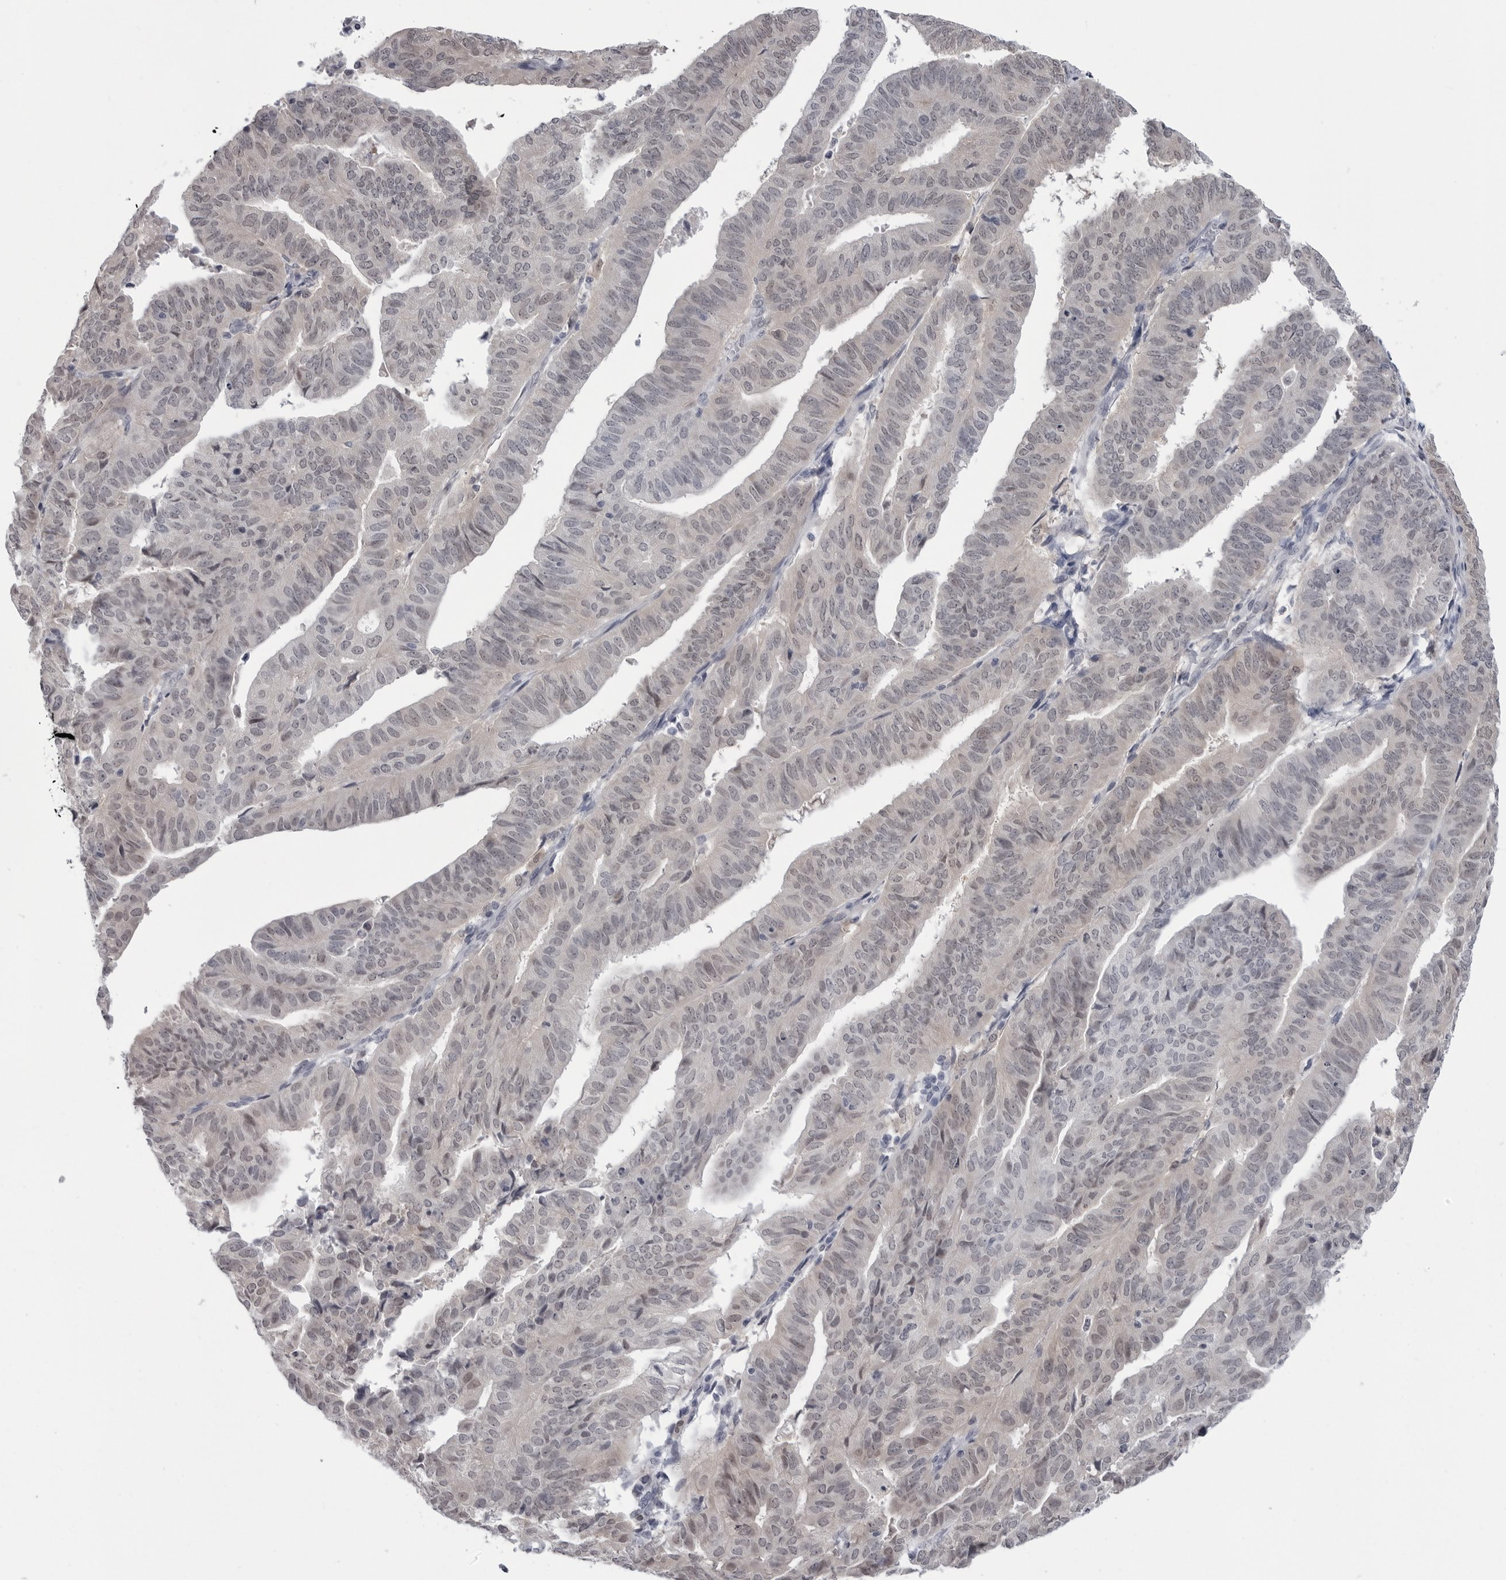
{"staining": {"intensity": "weak", "quantity": "<25%", "location": "nuclear"}, "tissue": "endometrial cancer", "cell_type": "Tumor cells", "image_type": "cancer", "snomed": [{"axis": "morphology", "description": "Adenocarcinoma, NOS"}, {"axis": "topography", "description": "Endometrium"}], "caption": "Human adenocarcinoma (endometrial) stained for a protein using IHC shows no positivity in tumor cells.", "gene": "PNPO", "patient": {"sex": "female", "age": 51}}